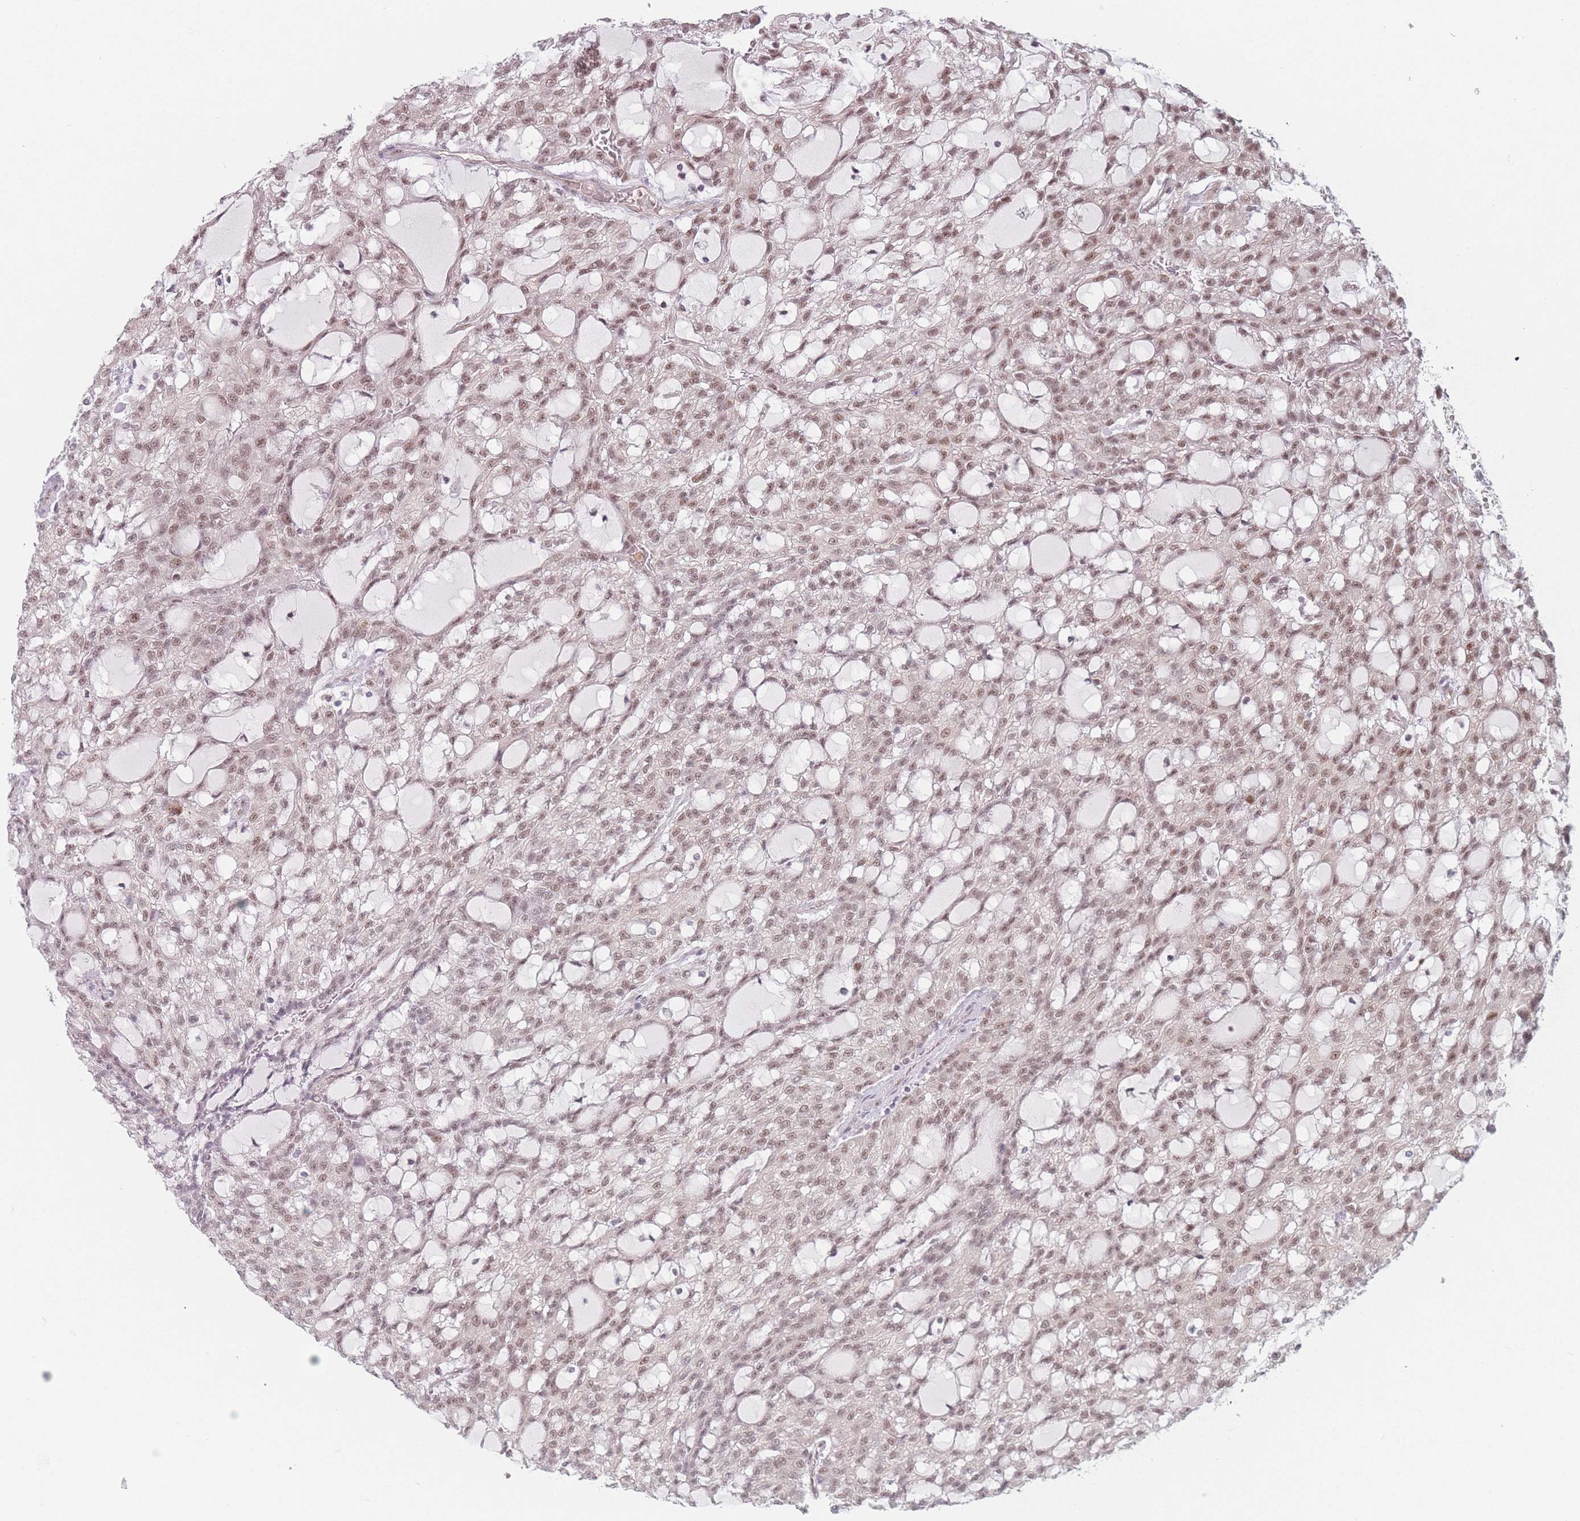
{"staining": {"intensity": "moderate", "quantity": ">75%", "location": "nuclear"}, "tissue": "renal cancer", "cell_type": "Tumor cells", "image_type": "cancer", "snomed": [{"axis": "morphology", "description": "Adenocarcinoma, NOS"}, {"axis": "topography", "description": "Kidney"}], "caption": "The immunohistochemical stain highlights moderate nuclear staining in tumor cells of renal cancer (adenocarcinoma) tissue. The staining is performed using DAB (3,3'-diaminobenzidine) brown chromogen to label protein expression. The nuclei are counter-stained blue using hematoxylin.", "gene": "ZC3H14", "patient": {"sex": "male", "age": 63}}